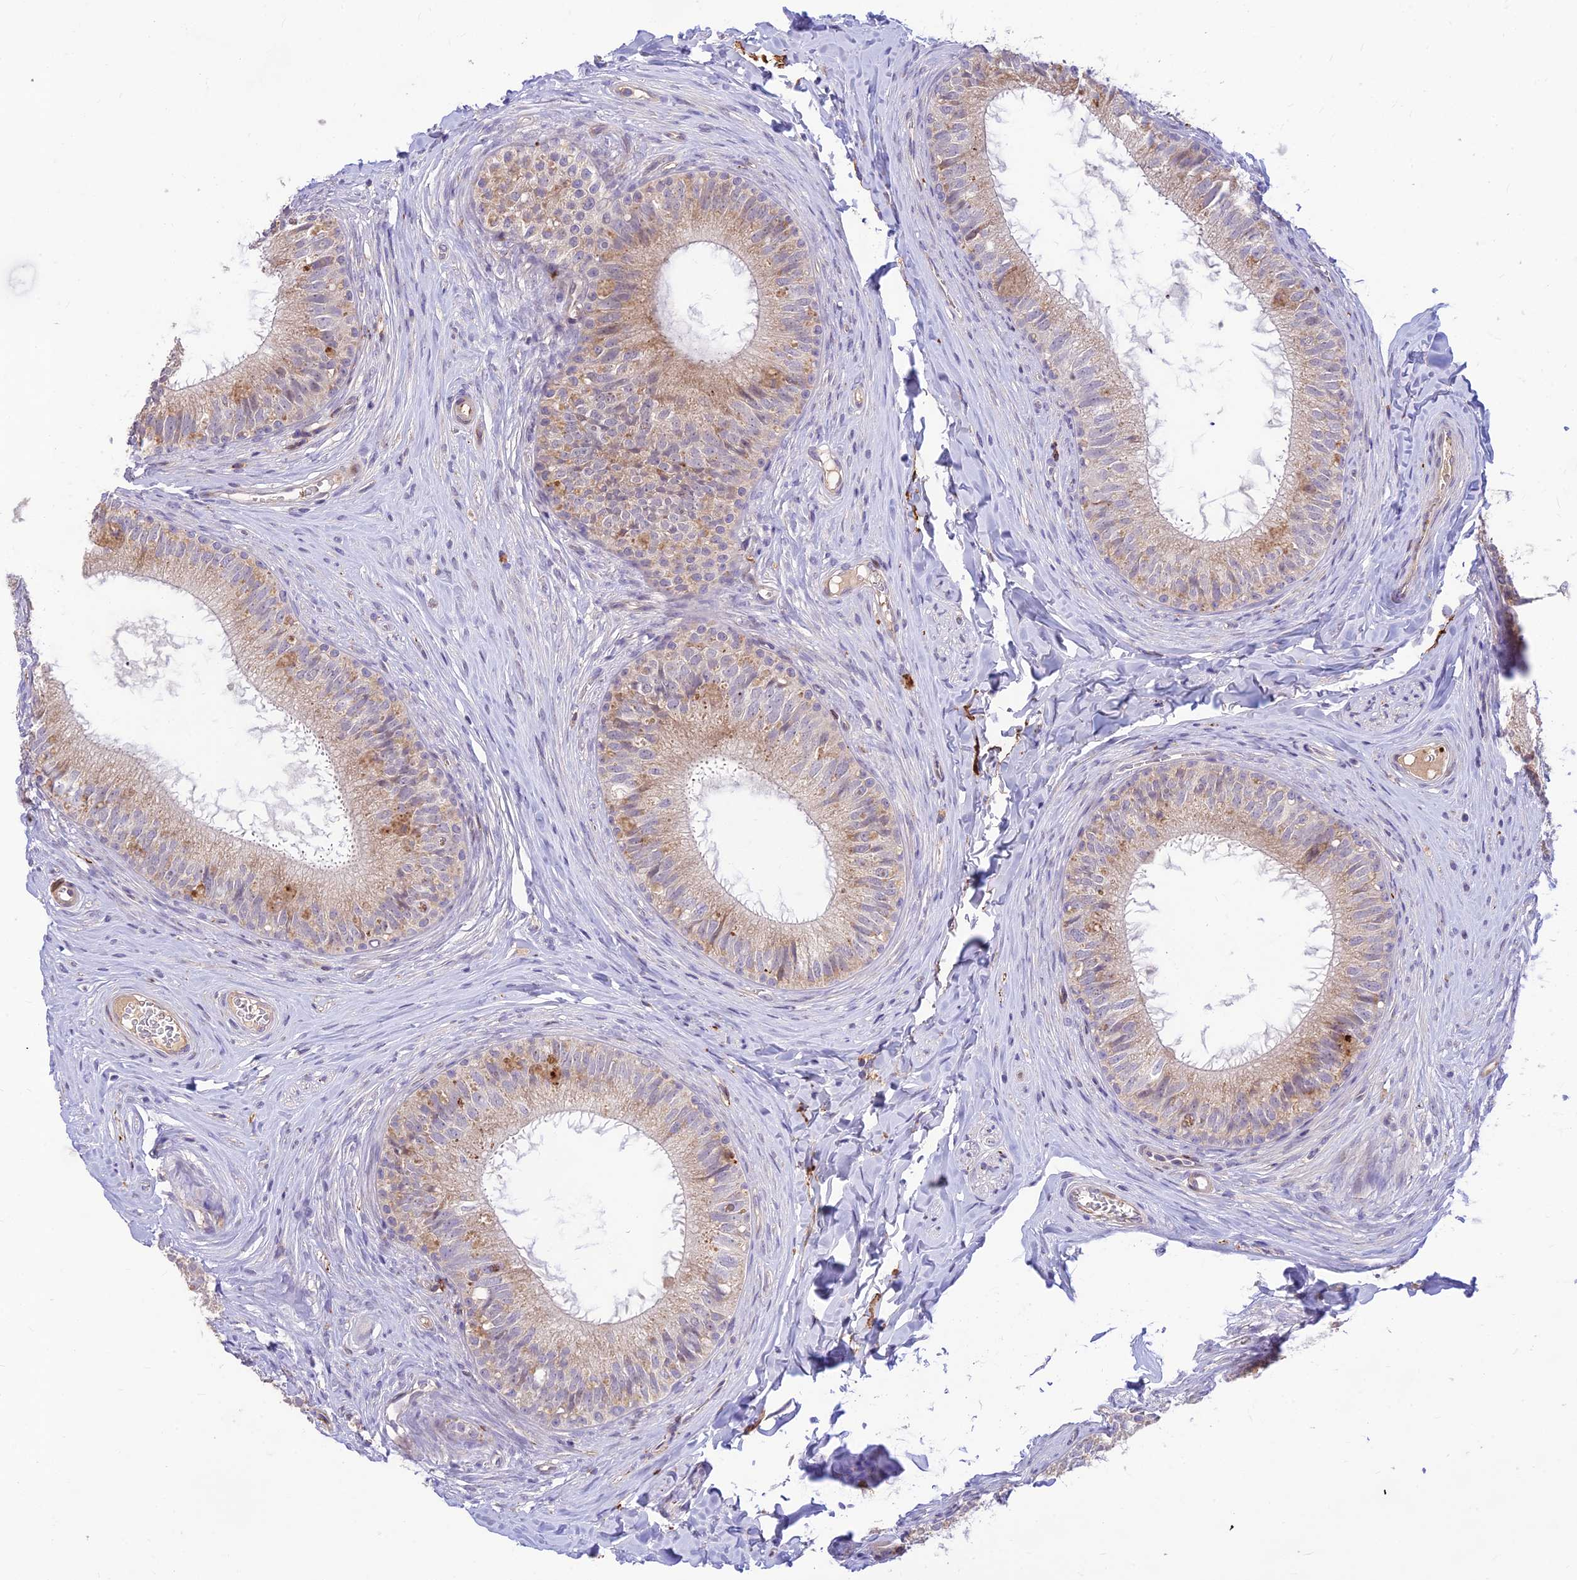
{"staining": {"intensity": "weak", "quantity": "<25%", "location": "cytoplasmic/membranous"}, "tissue": "epididymis", "cell_type": "Glandular cells", "image_type": "normal", "snomed": [{"axis": "morphology", "description": "Normal tissue, NOS"}, {"axis": "topography", "description": "Epididymis"}], "caption": "Immunohistochemistry photomicrograph of benign epididymis: epididymis stained with DAB (3,3'-diaminobenzidine) shows no significant protein expression in glandular cells. The staining is performed using DAB brown chromogen with nuclei counter-stained in using hematoxylin.", "gene": "ASPDH", "patient": {"sex": "male", "age": 34}}